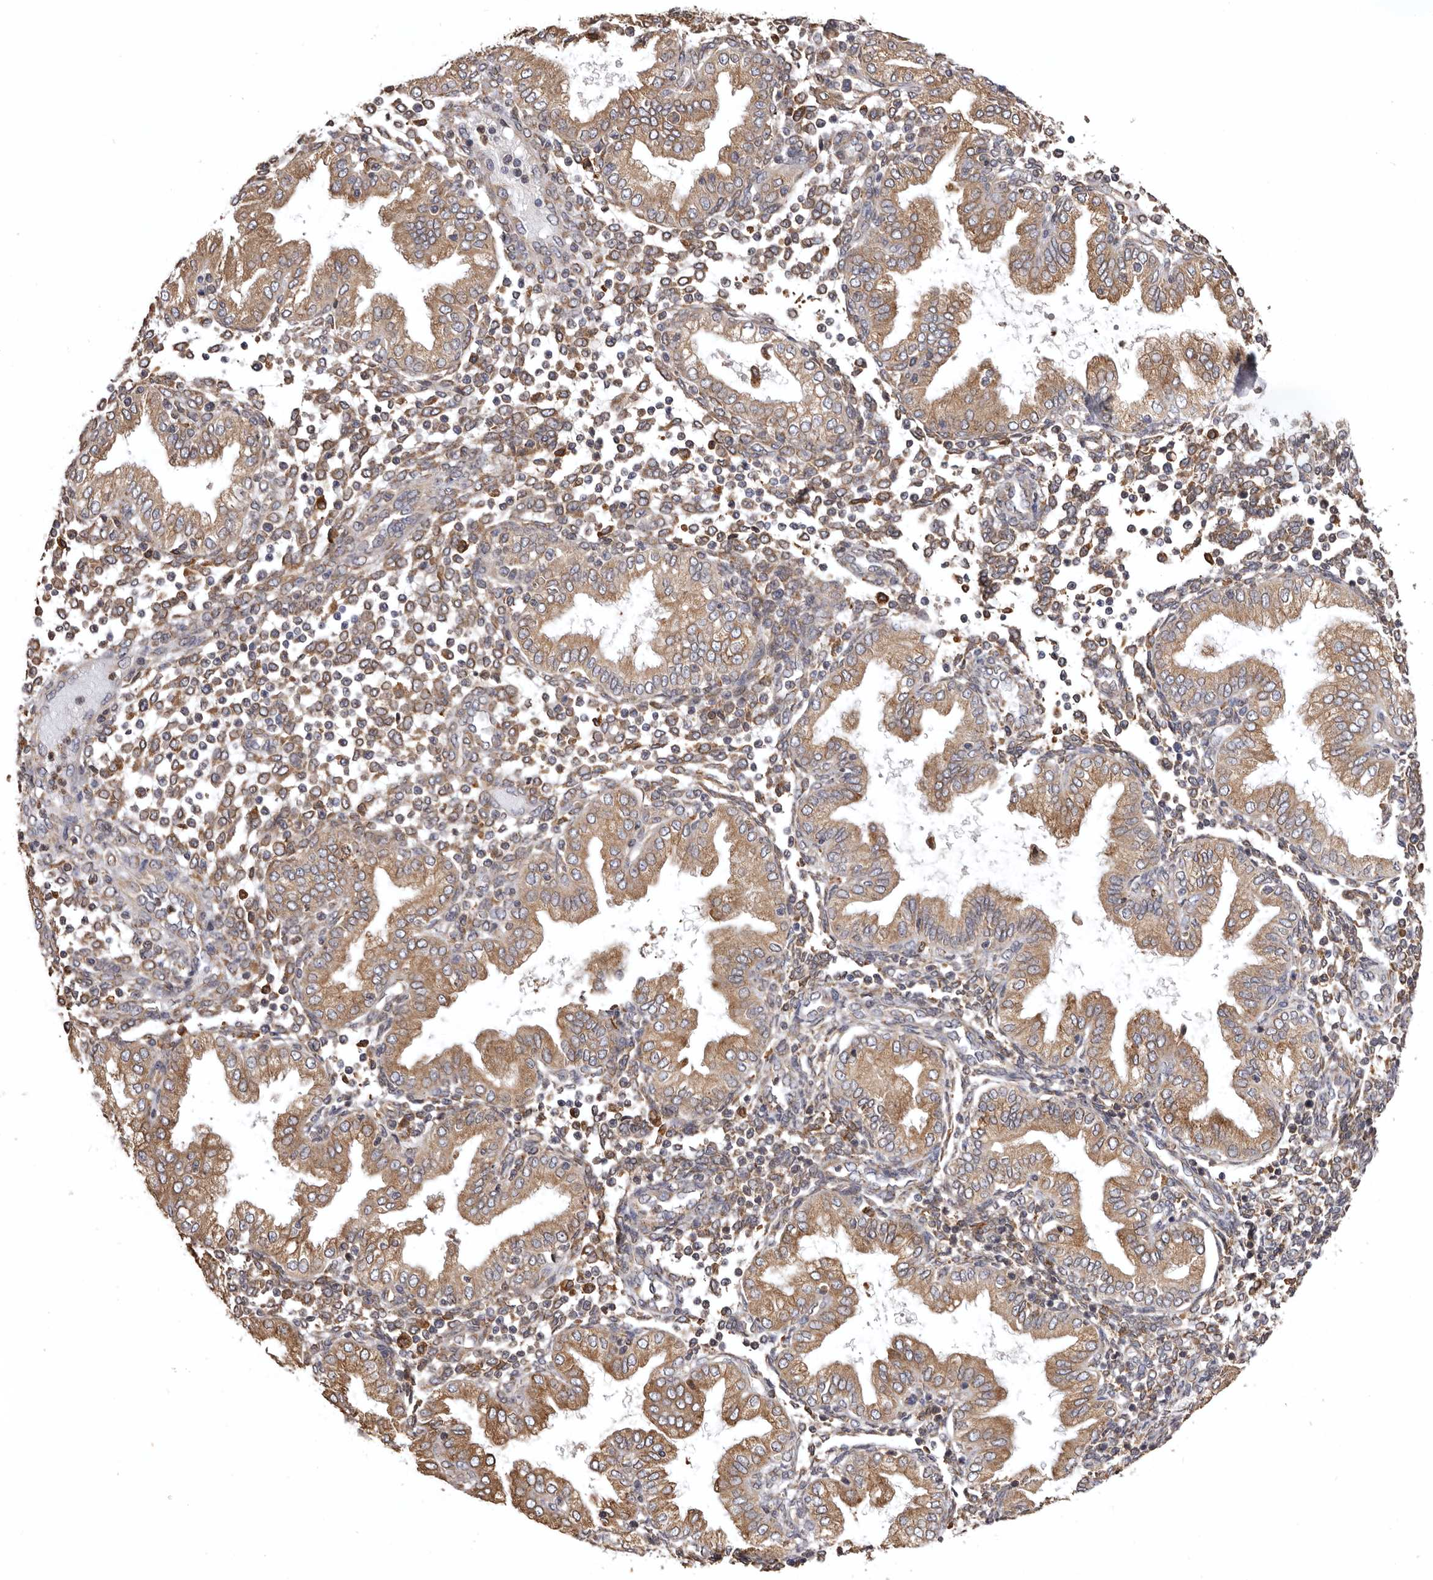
{"staining": {"intensity": "moderate", "quantity": "<25%", "location": "cytoplasmic/membranous"}, "tissue": "endometrium", "cell_type": "Cells in endometrial stroma", "image_type": "normal", "snomed": [{"axis": "morphology", "description": "Normal tissue, NOS"}, {"axis": "topography", "description": "Endometrium"}], "caption": "Protein staining by immunohistochemistry (IHC) displays moderate cytoplasmic/membranous expression in approximately <25% of cells in endometrial stroma in normal endometrium. (IHC, brightfield microscopy, high magnification).", "gene": "INKA2", "patient": {"sex": "female", "age": 53}}